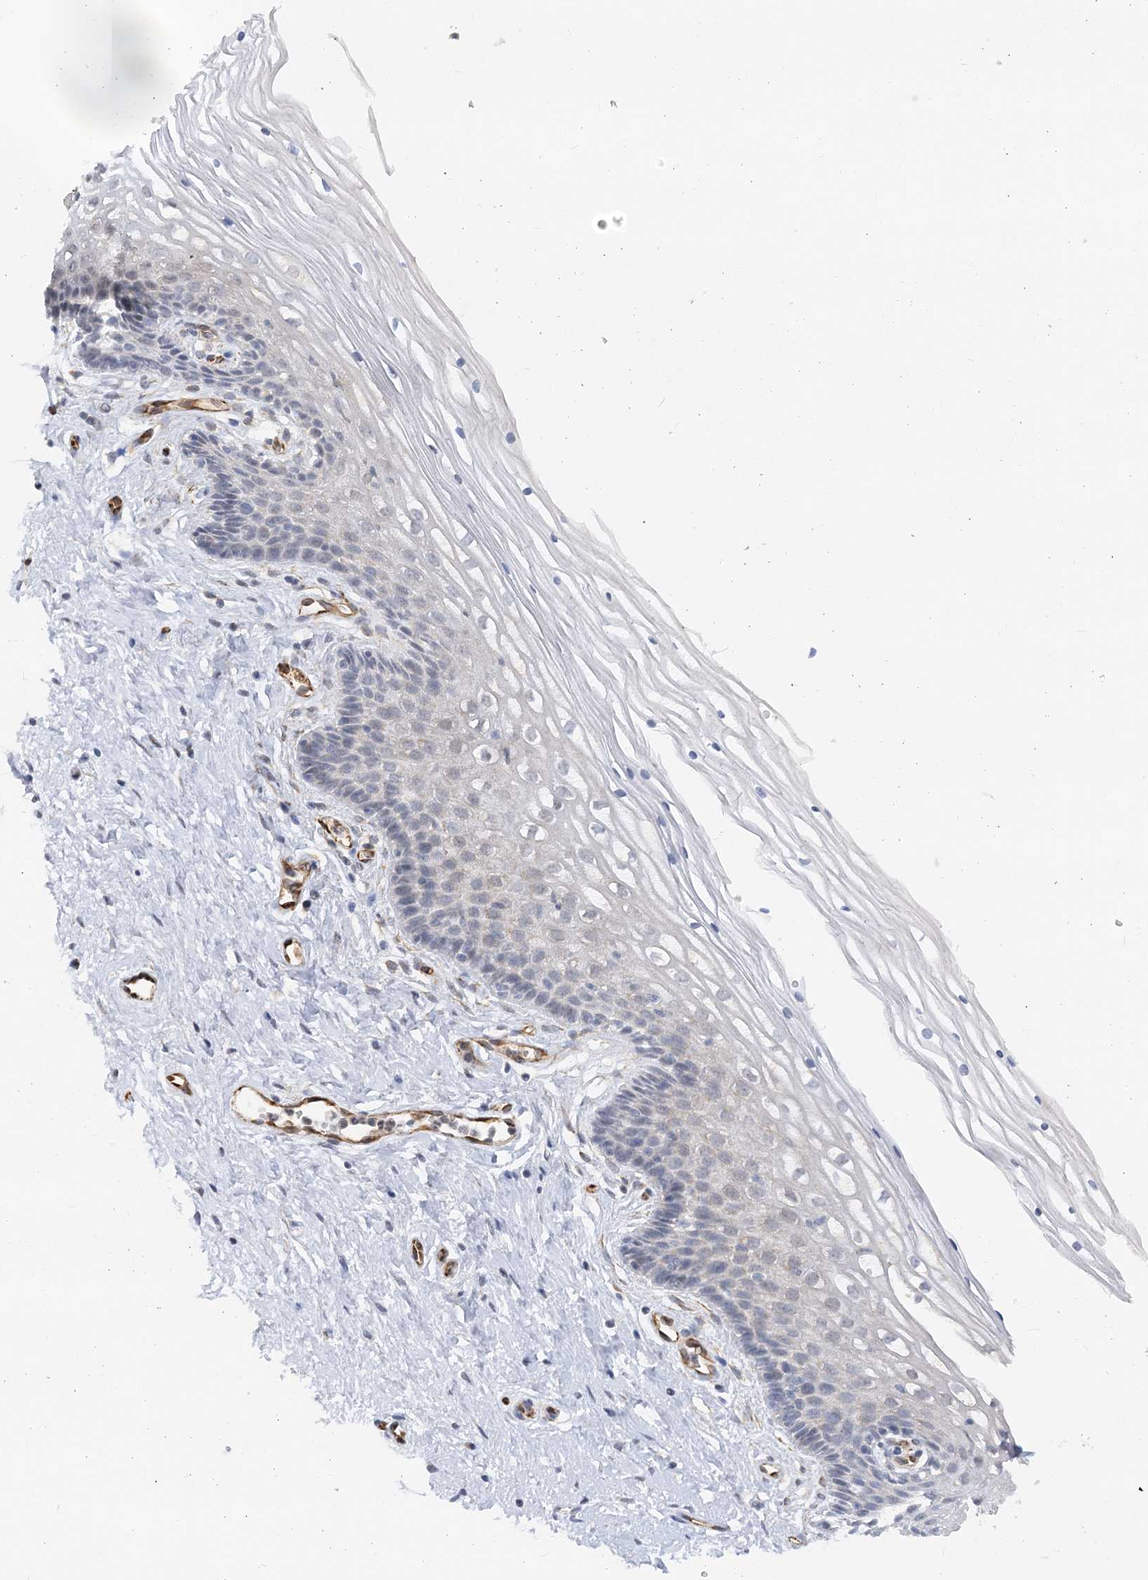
{"staining": {"intensity": "weak", "quantity": "25%-75%", "location": "cytoplasmic/membranous"}, "tissue": "cervix", "cell_type": "Glandular cells", "image_type": "normal", "snomed": [{"axis": "morphology", "description": "Normal tissue, NOS"}, {"axis": "topography", "description": "Cervix"}], "caption": "An IHC photomicrograph of unremarkable tissue is shown. Protein staining in brown highlights weak cytoplasmic/membranous positivity in cervix within glandular cells. (brown staining indicates protein expression, while blue staining denotes nuclei).", "gene": "NELL2", "patient": {"sex": "female", "age": 33}}